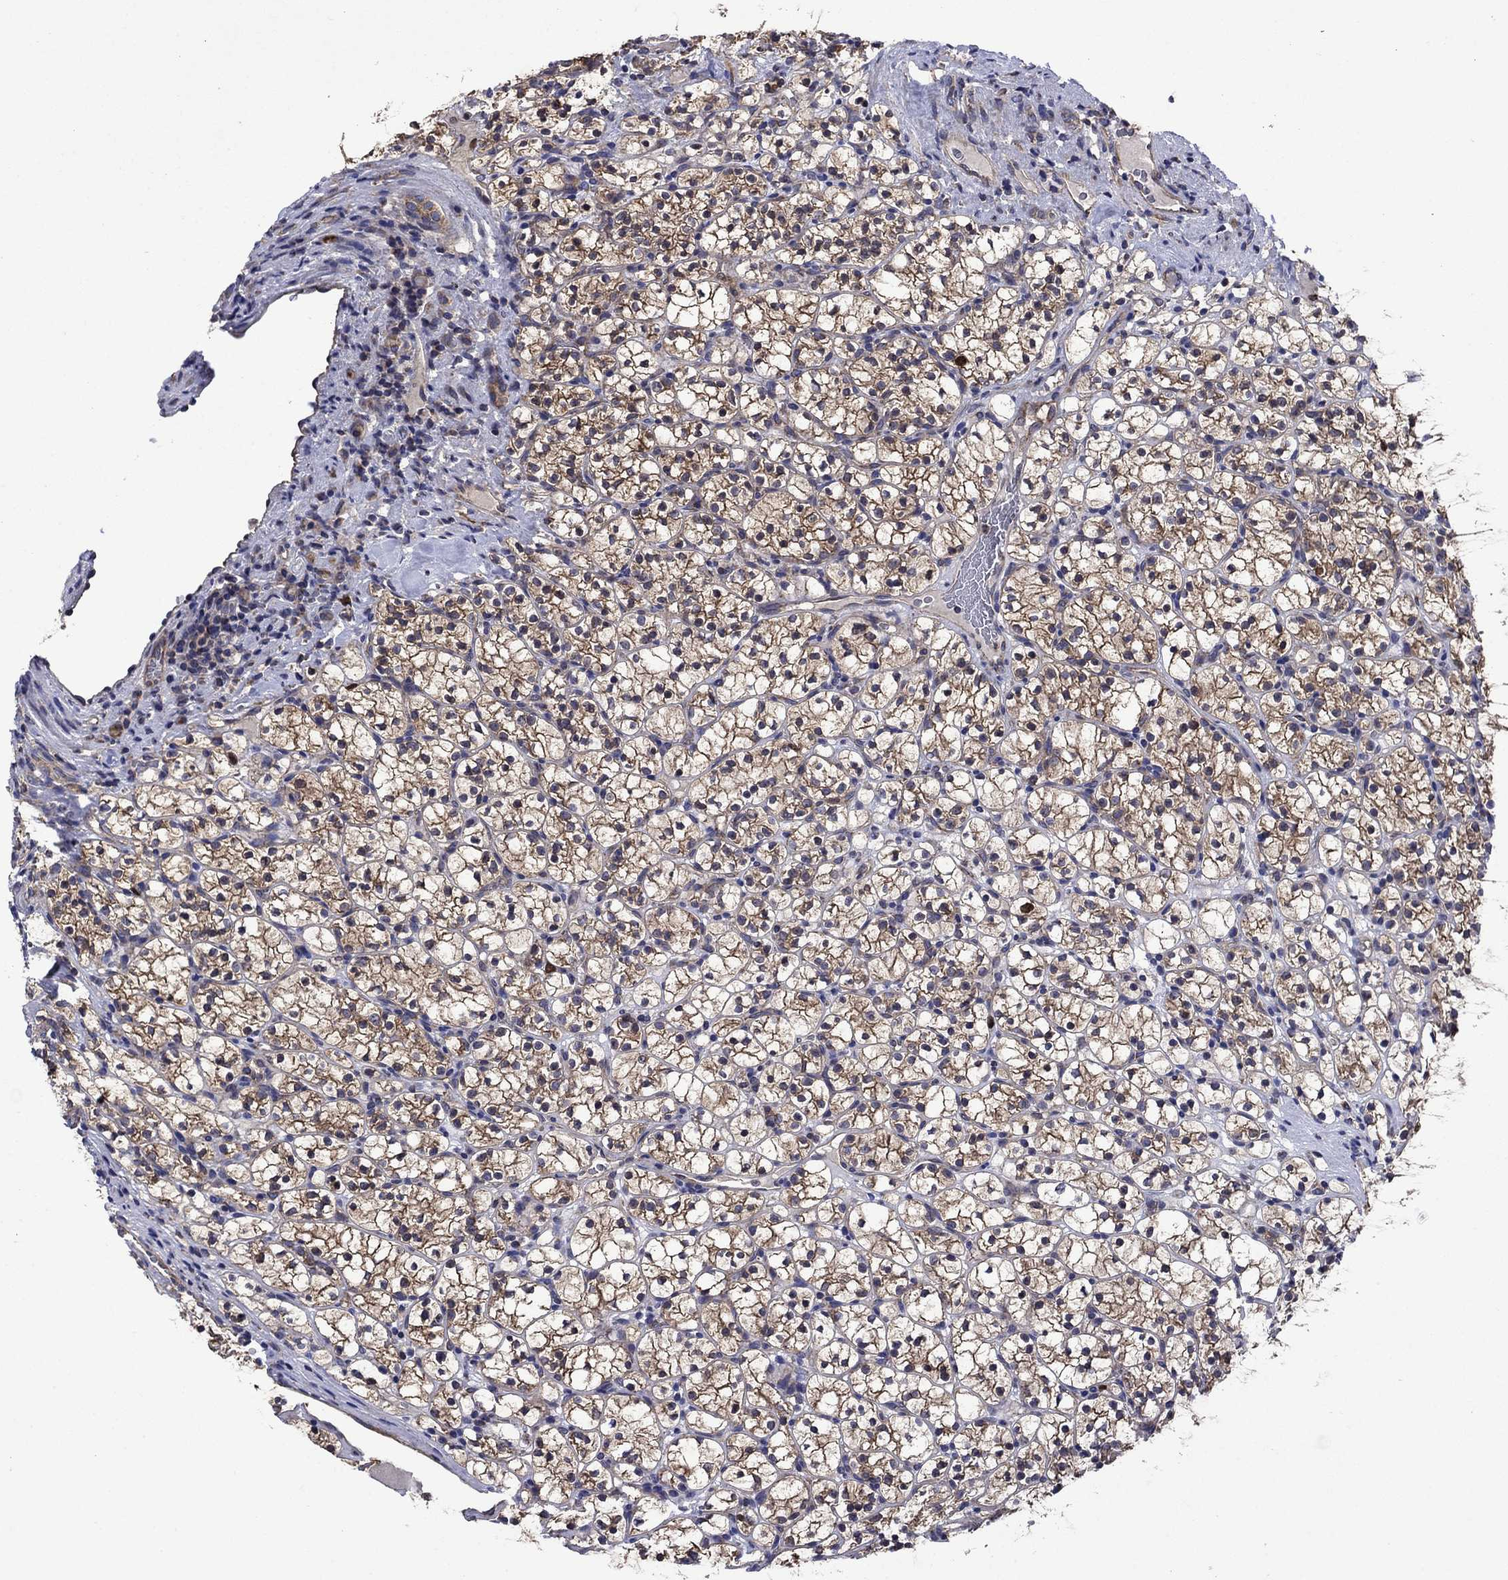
{"staining": {"intensity": "moderate", "quantity": ">75%", "location": "cytoplasmic/membranous"}, "tissue": "renal cancer", "cell_type": "Tumor cells", "image_type": "cancer", "snomed": [{"axis": "morphology", "description": "Adenocarcinoma, NOS"}, {"axis": "topography", "description": "Kidney"}], "caption": "Protein expression analysis of human renal adenocarcinoma reveals moderate cytoplasmic/membranous expression in about >75% of tumor cells. (brown staining indicates protein expression, while blue staining denotes nuclei).", "gene": "KIF22", "patient": {"sex": "female", "age": 89}}